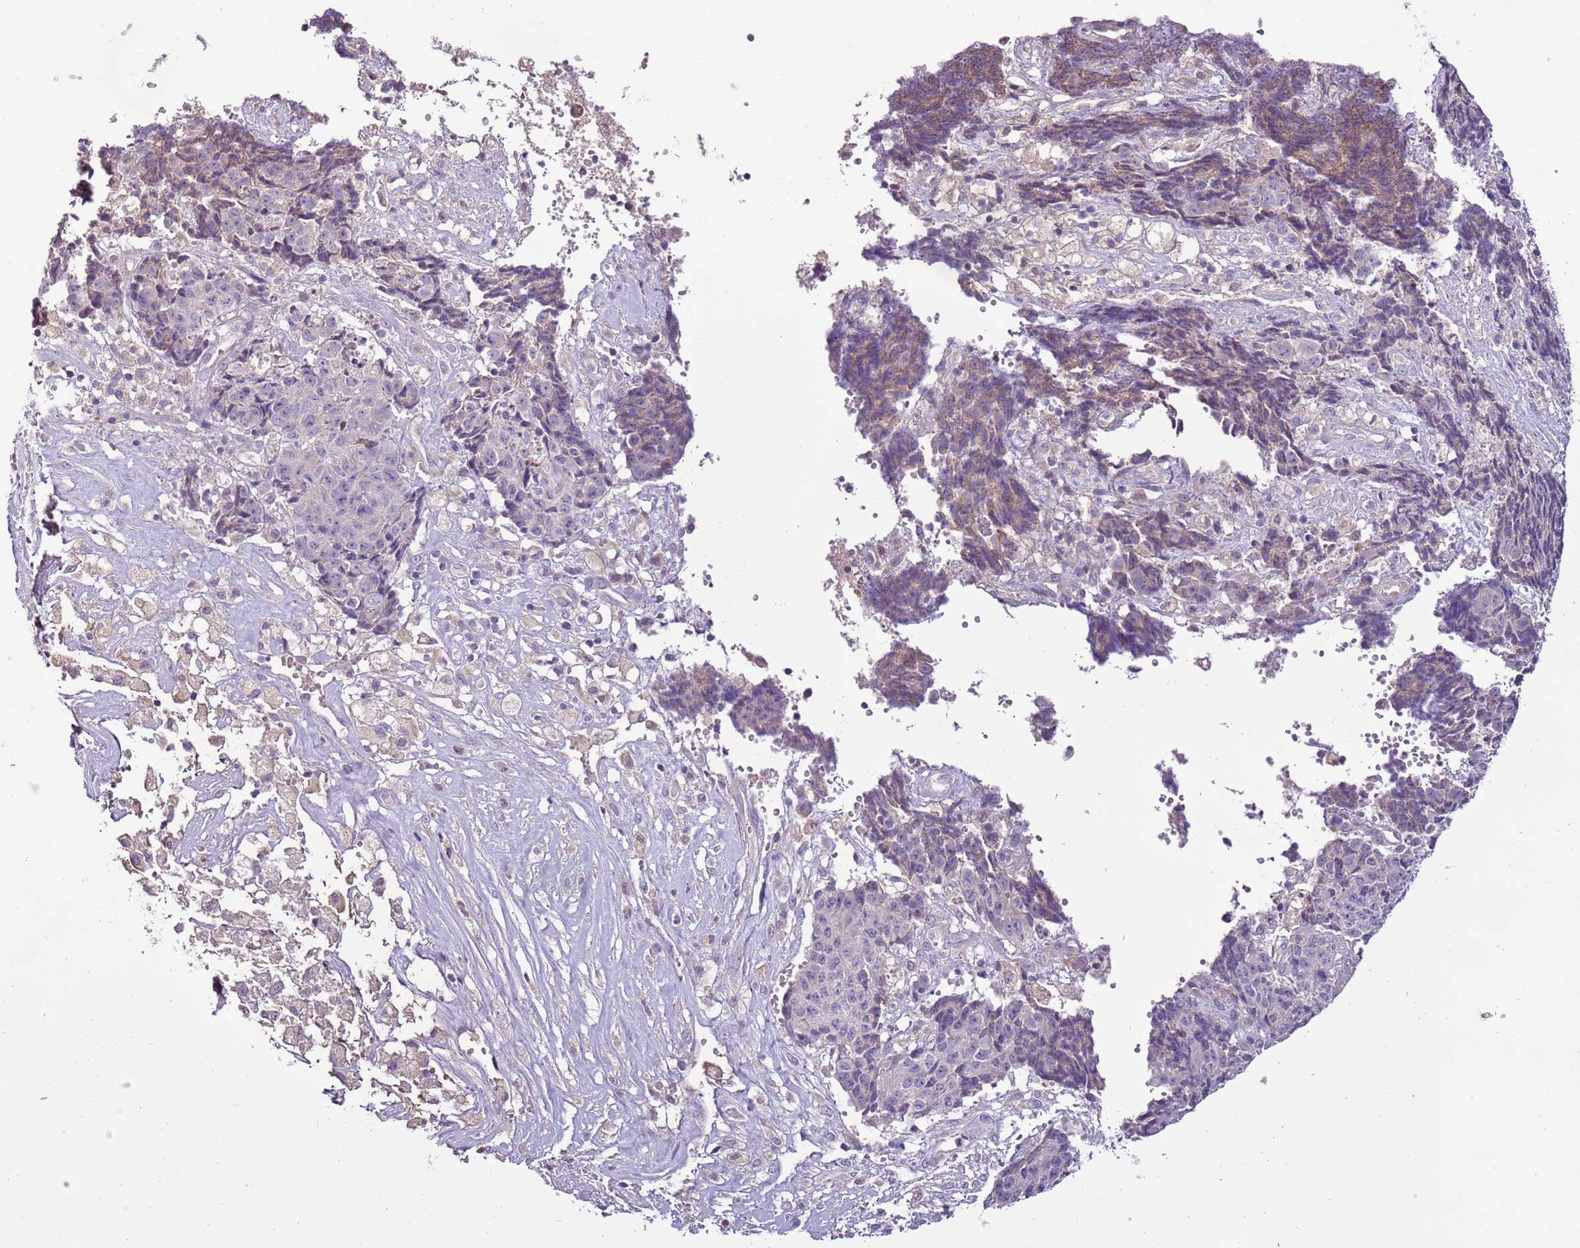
{"staining": {"intensity": "negative", "quantity": "none", "location": "none"}, "tissue": "ovarian cancer", "cell_type": "Tumor cells", "image_type": "cancer", "snomed": [{"axis": "morphology", "description": "Carcinoma, endometroid"}, {"axis": "topography", "description": "Ovary"}], "caption": "Immunohistochemical staining of human ovarian cancer reveals no significant staining in tumor cells.", "gene": "CMKLR1", "patient": {"sex": "female", "age": 42}}